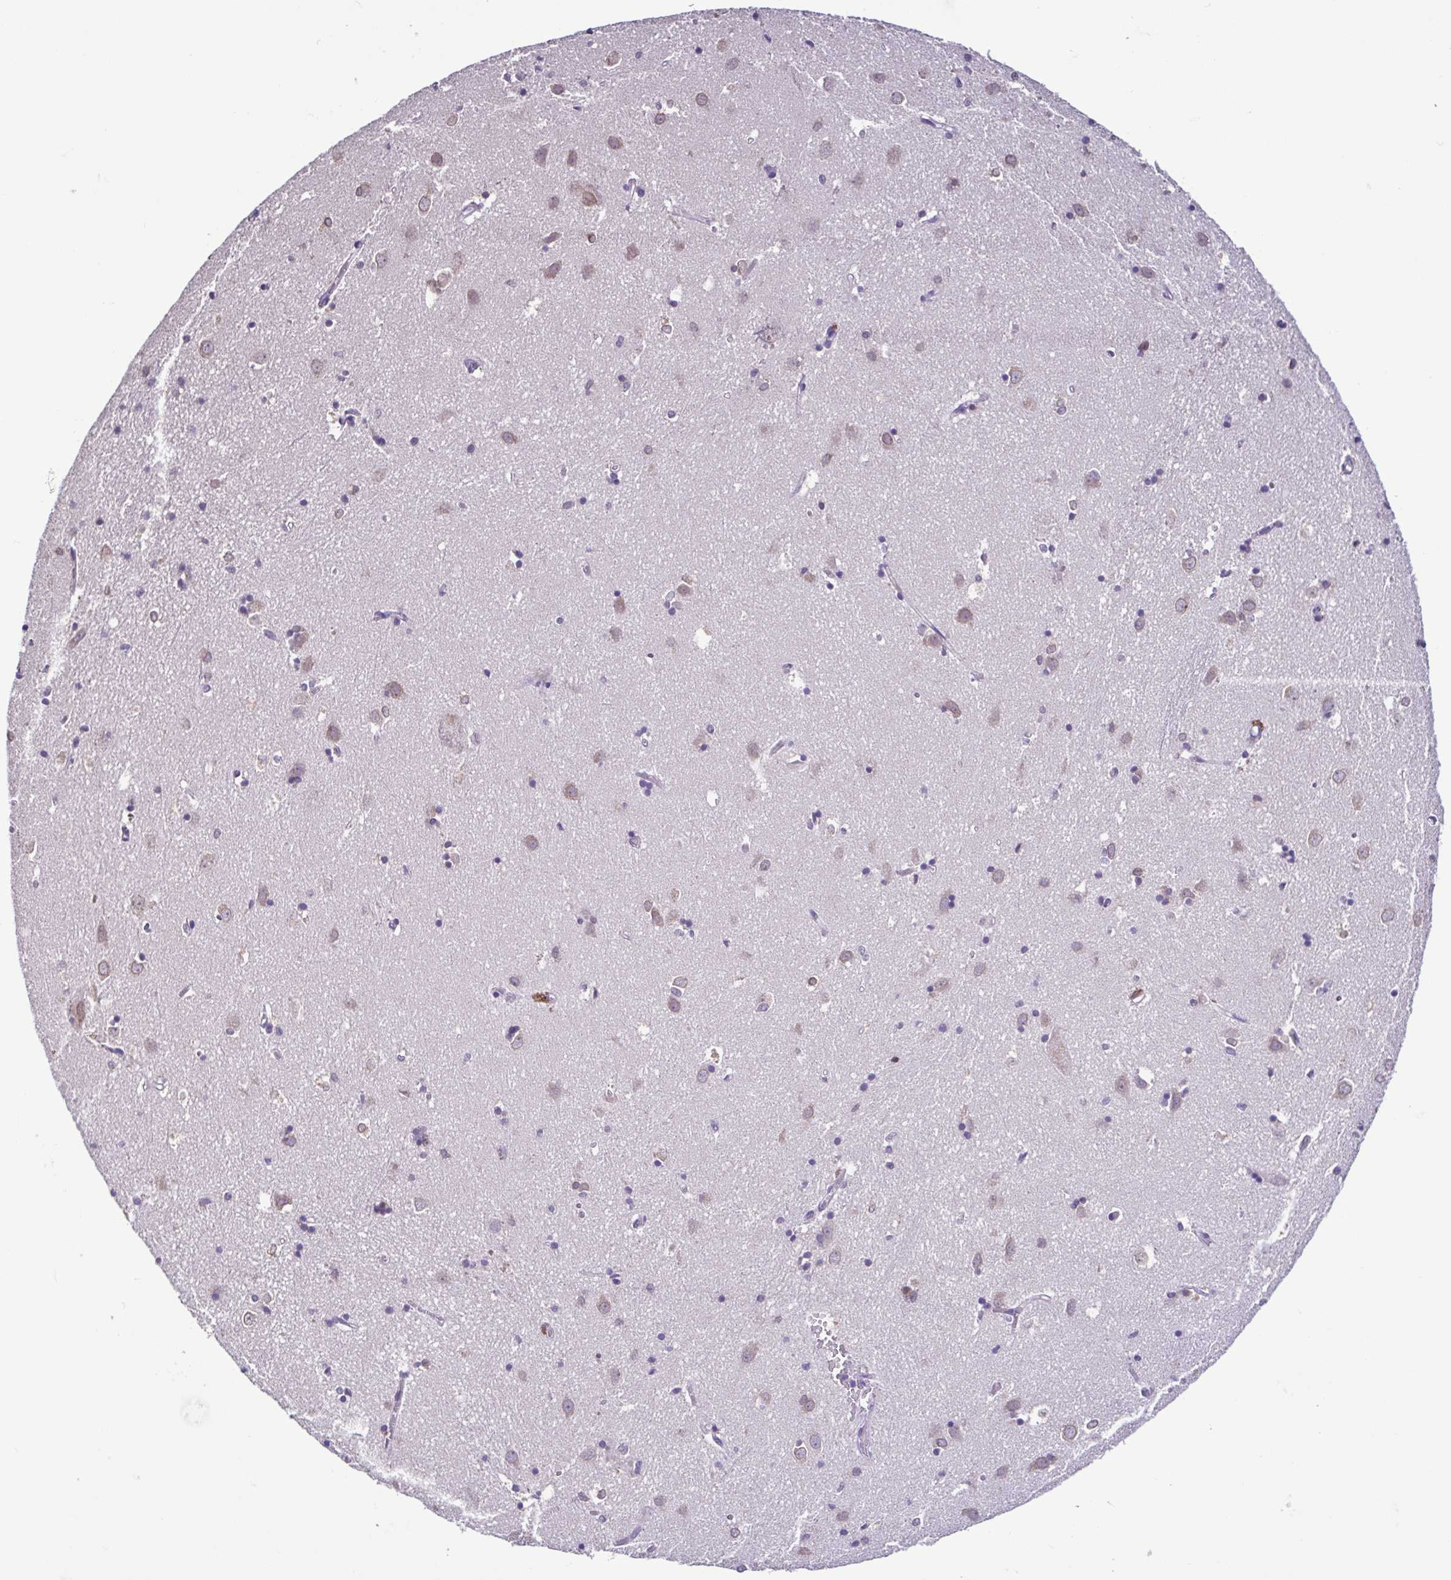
{"staining": {"intensity": "negative", "quantity": "none", "location": "none"}, "tissue": "caudate", "cell_type": "Glial cells", "image_type": "normal", "snomed": [{"axis": "morphology", "description": "Normal tissue, NOS"}, {"axis": "topography", "description": "Lateral ventricle wall"}], "caption": "This is an immunohistochemistry (IHC) histopathology image of benign human caudate. There is no staining in glial cells.", "gene": "ACTRT3", "patient": {"sex": "male", "age": 54}}